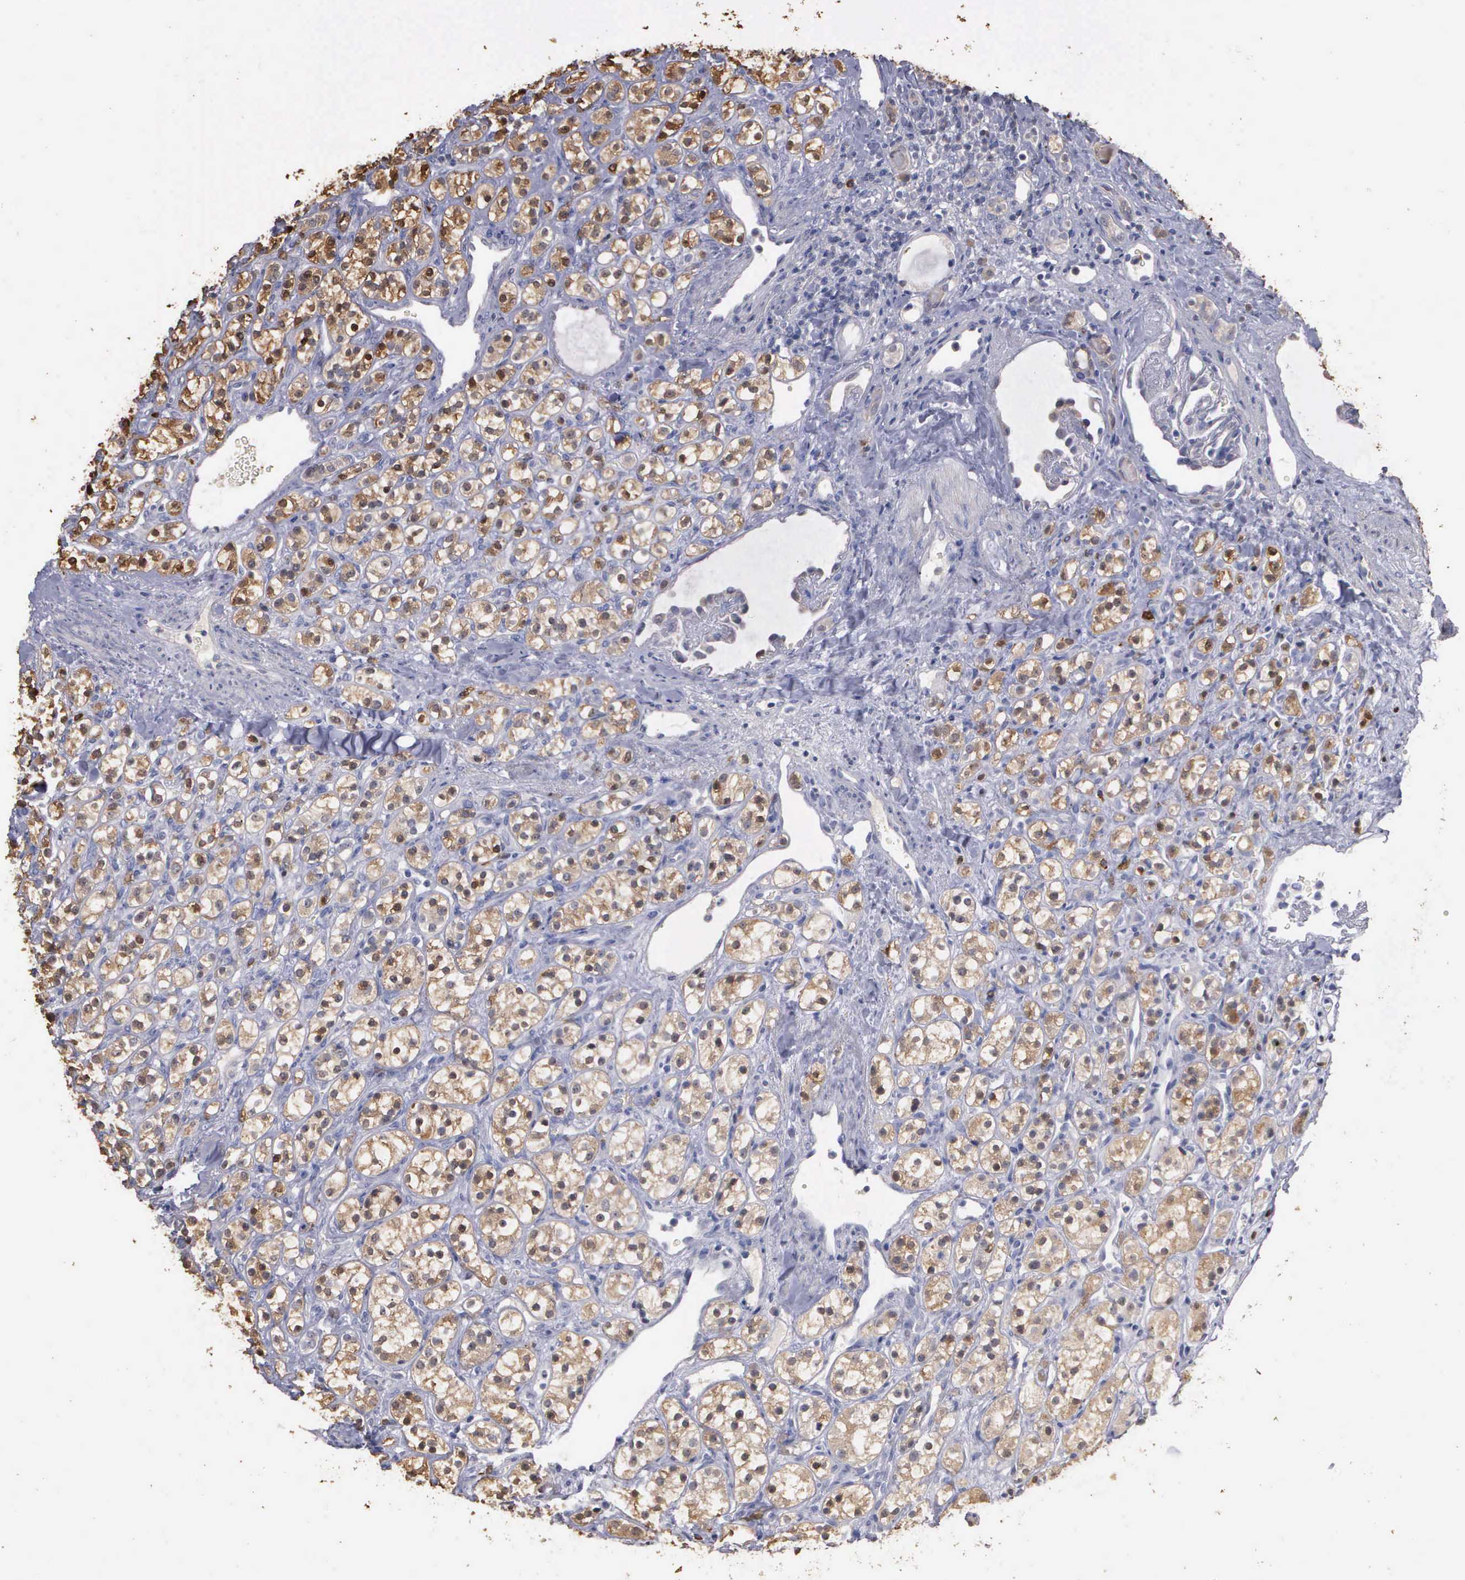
{"staining": {"intensity": "moderate", "quantity": "25%-75%", "location": "cytoplasmic/membranous"}, "tissue": "renal cancer", "cell_type": "Tumor cells", "image_type": "cancer", "snomed": [{"axis": "morphology", "description": "Adenocarcinoma, NOS"}, {"axis": "topography", "description": "Kidney"}], "caption": "Adenocarcinoma (renal) was stained to show a protein in brown. There is medium levels of moderate cytoplasmic/membranous expression in about 25%-75% of tumor cells.", "gene": "ENO3", "patient": {"sex": "male", "age": 77}}